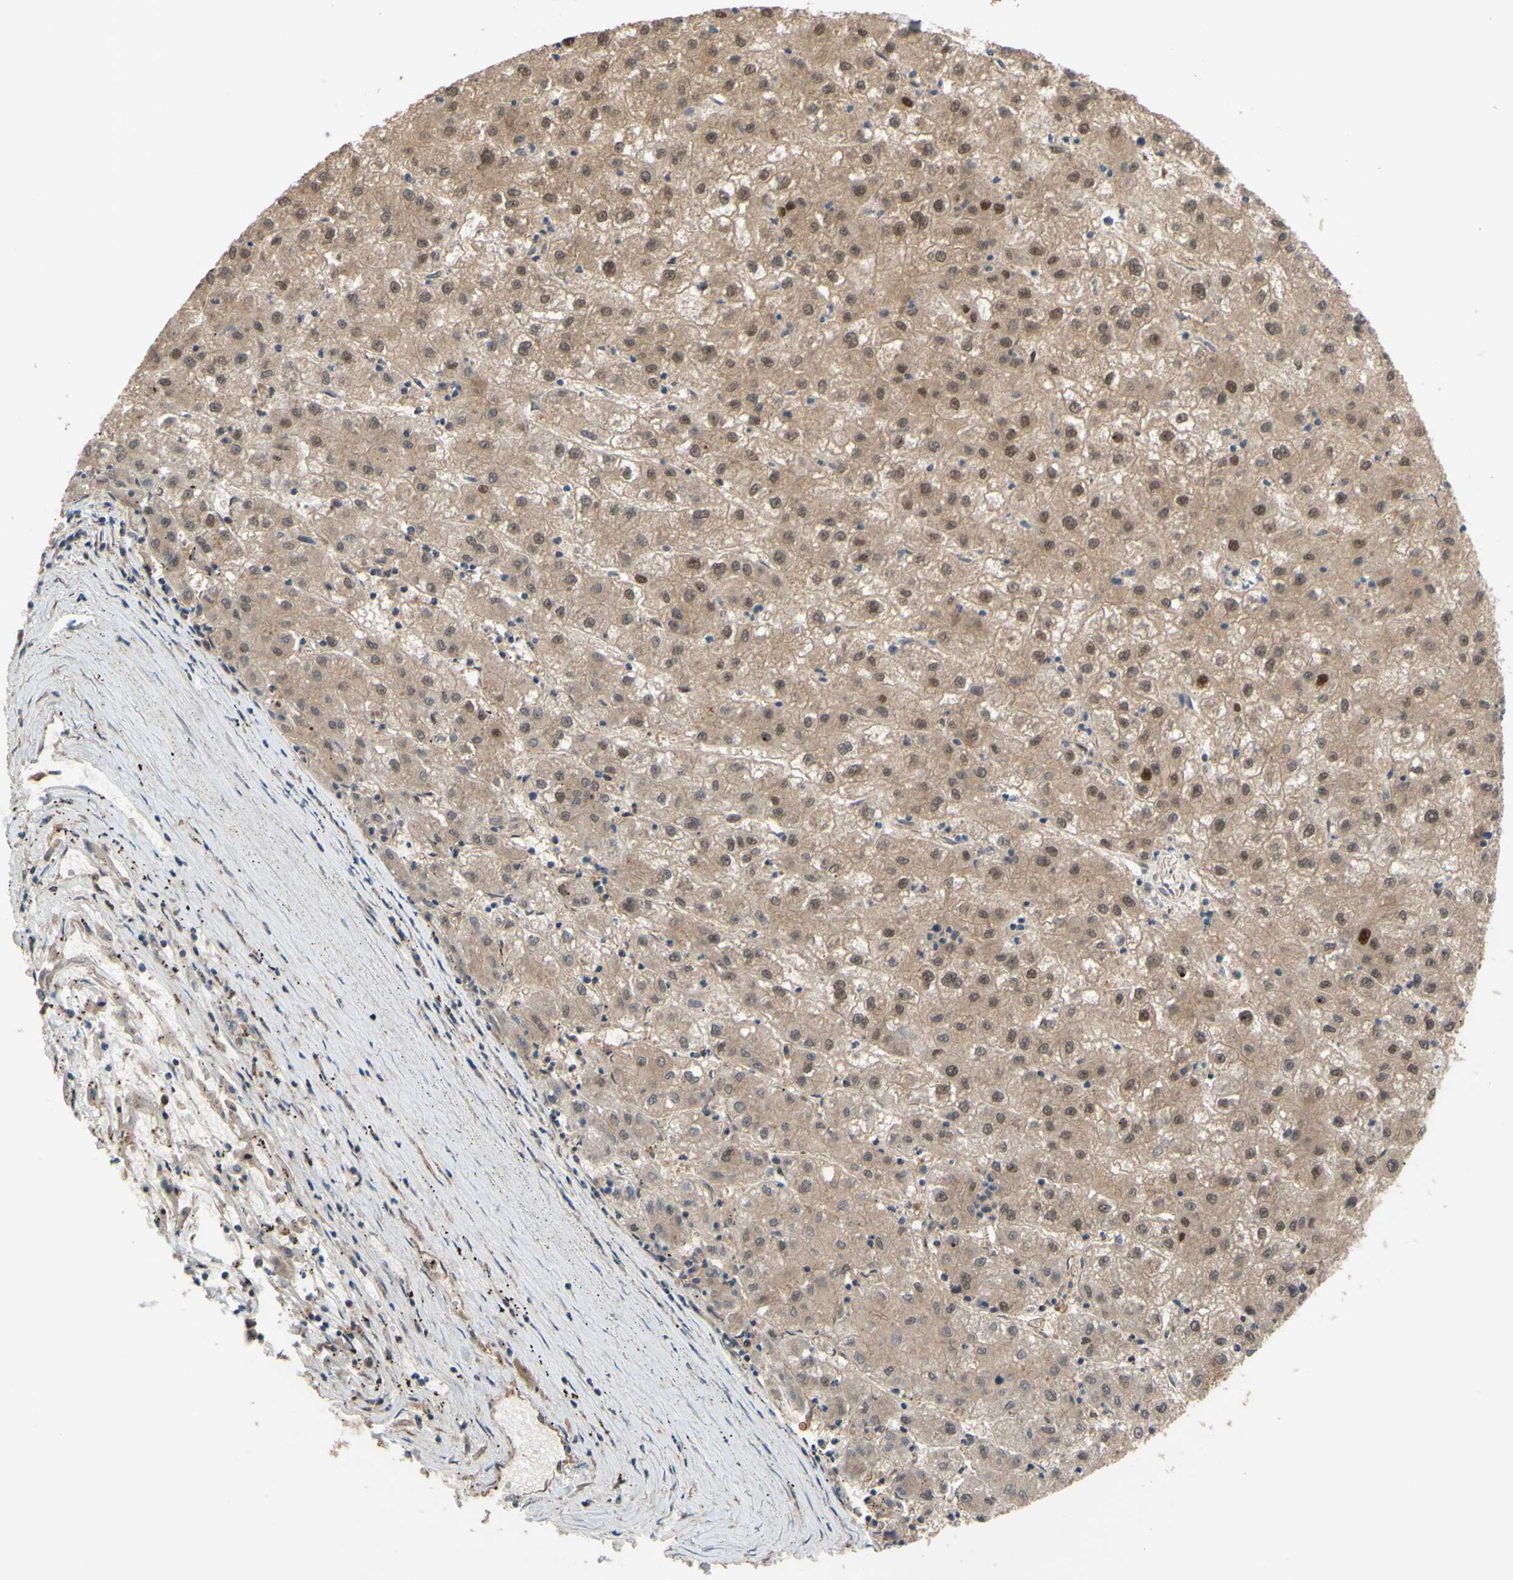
{"staining": {"intensity": "moderate", "quantity": ">75%", "location": "cytoplasmic/membranous,nuclear"}, "tissue": "liver cancer", "cell_type": "Tumor cells", "image_type": "cancer", "snomed": [{"axis": "morphology", "description": "Carcinoma, Hepatocellular, NOS"}, {"axis": "topography", "description": "Liver"}], "caption": "DAB immunohistochemical staining of human hepatocellular carcinoma (liver) displays moderate cytoplasmic/membranous and nuclear protein staining in approximately >75% of tumor cells.", "gene": "SHROOM4", "patient": {"sex": "male", "age": 72}}